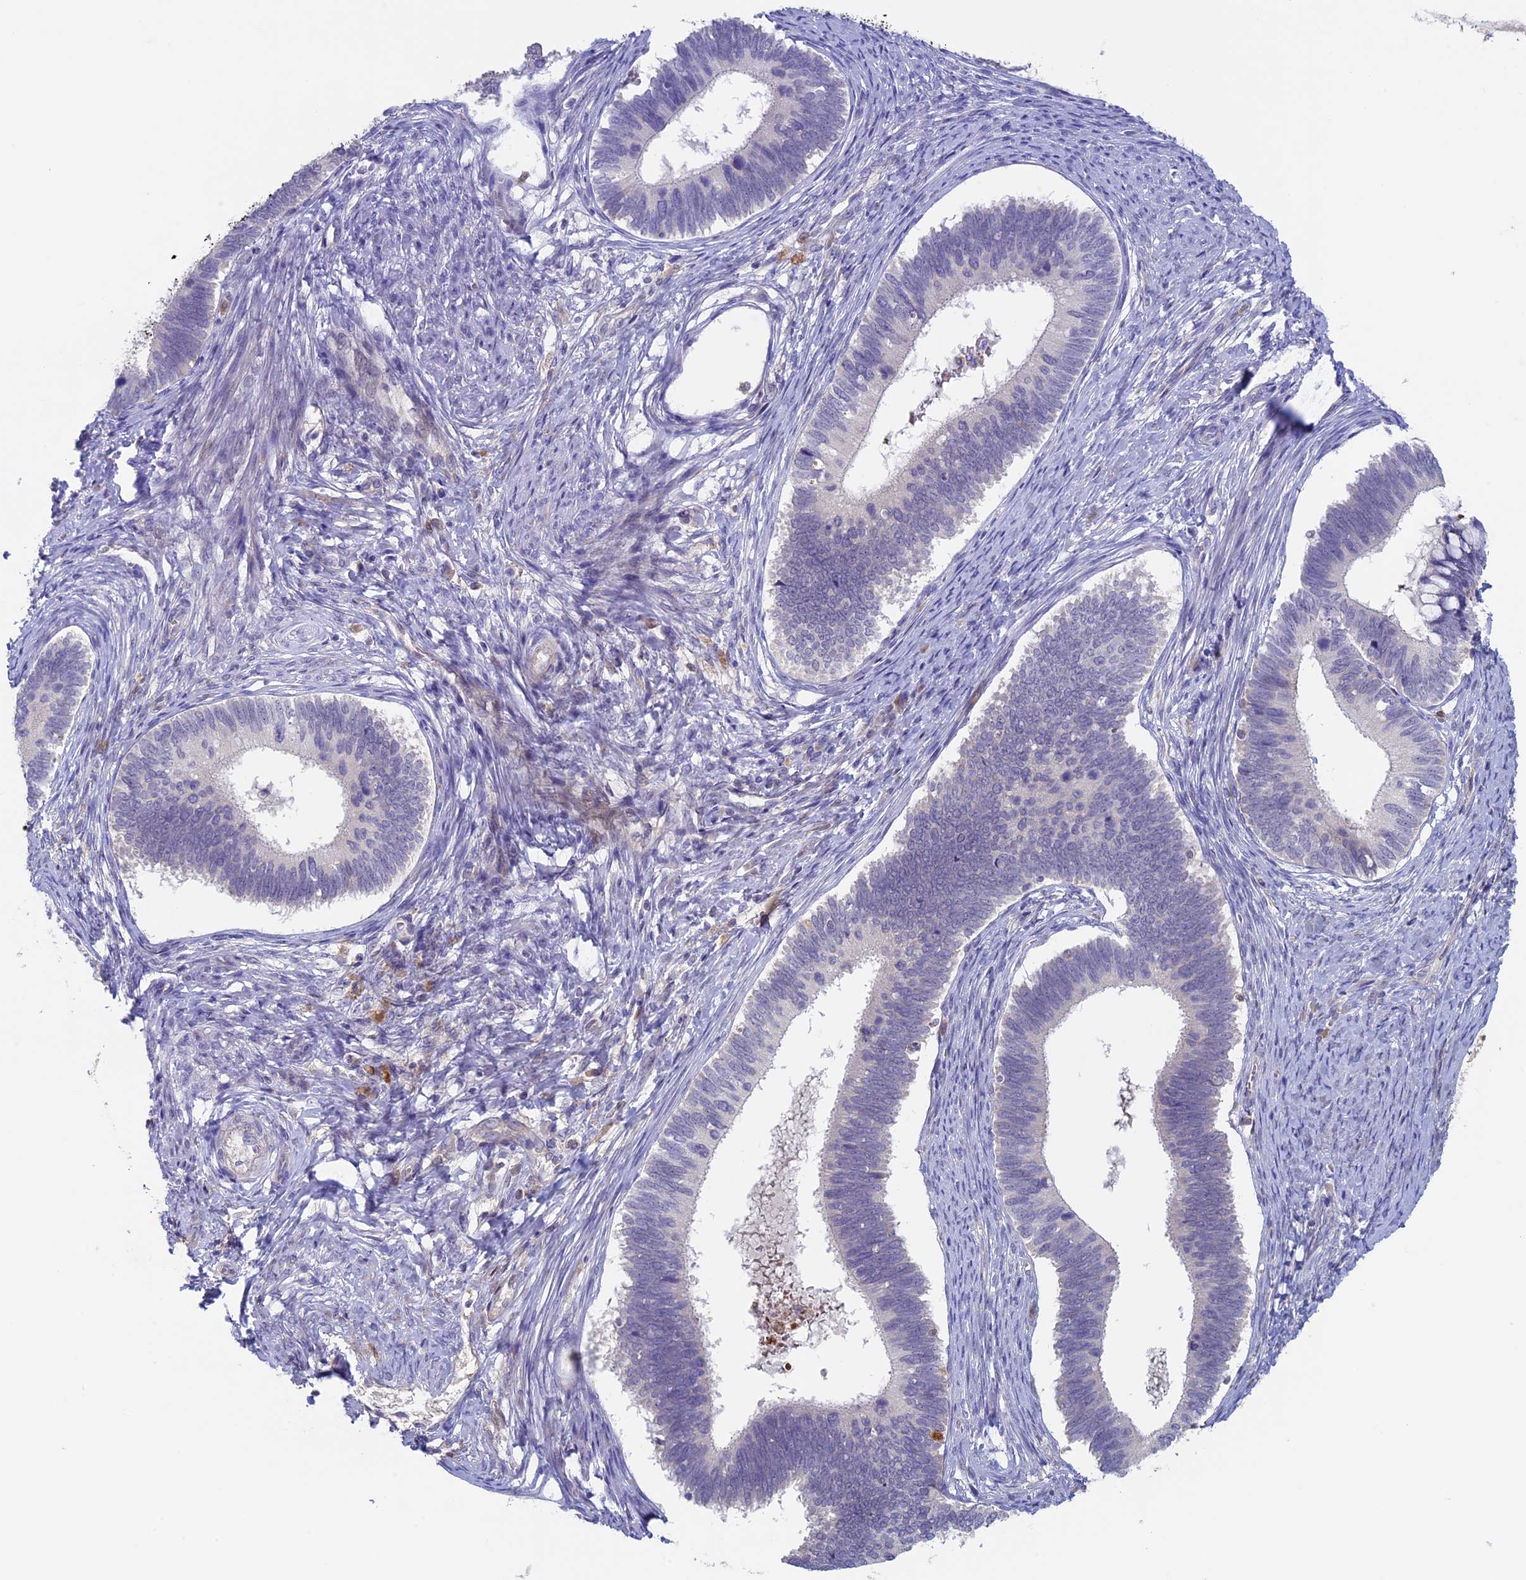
{"staining": {"intensity": "negative", "quantity": "none", "location": "none"}, "tissue": "cervical cancer", "cell_type": "Tumor cells", "image_type": "cancer", "snomed": [{"axis": "morphology", "description": "Adenocarcinoma, NOS"}, {"axis": "topography", "description": "Cervix"}], "caption": "A high-resolution photomicrograph shows immunohistochemistry staining of cervical adenocarcinoma, which displays no significant expression in tumor cells.", "gene": "RCCD1", "patient": {"sex": "female", "age": 42}}